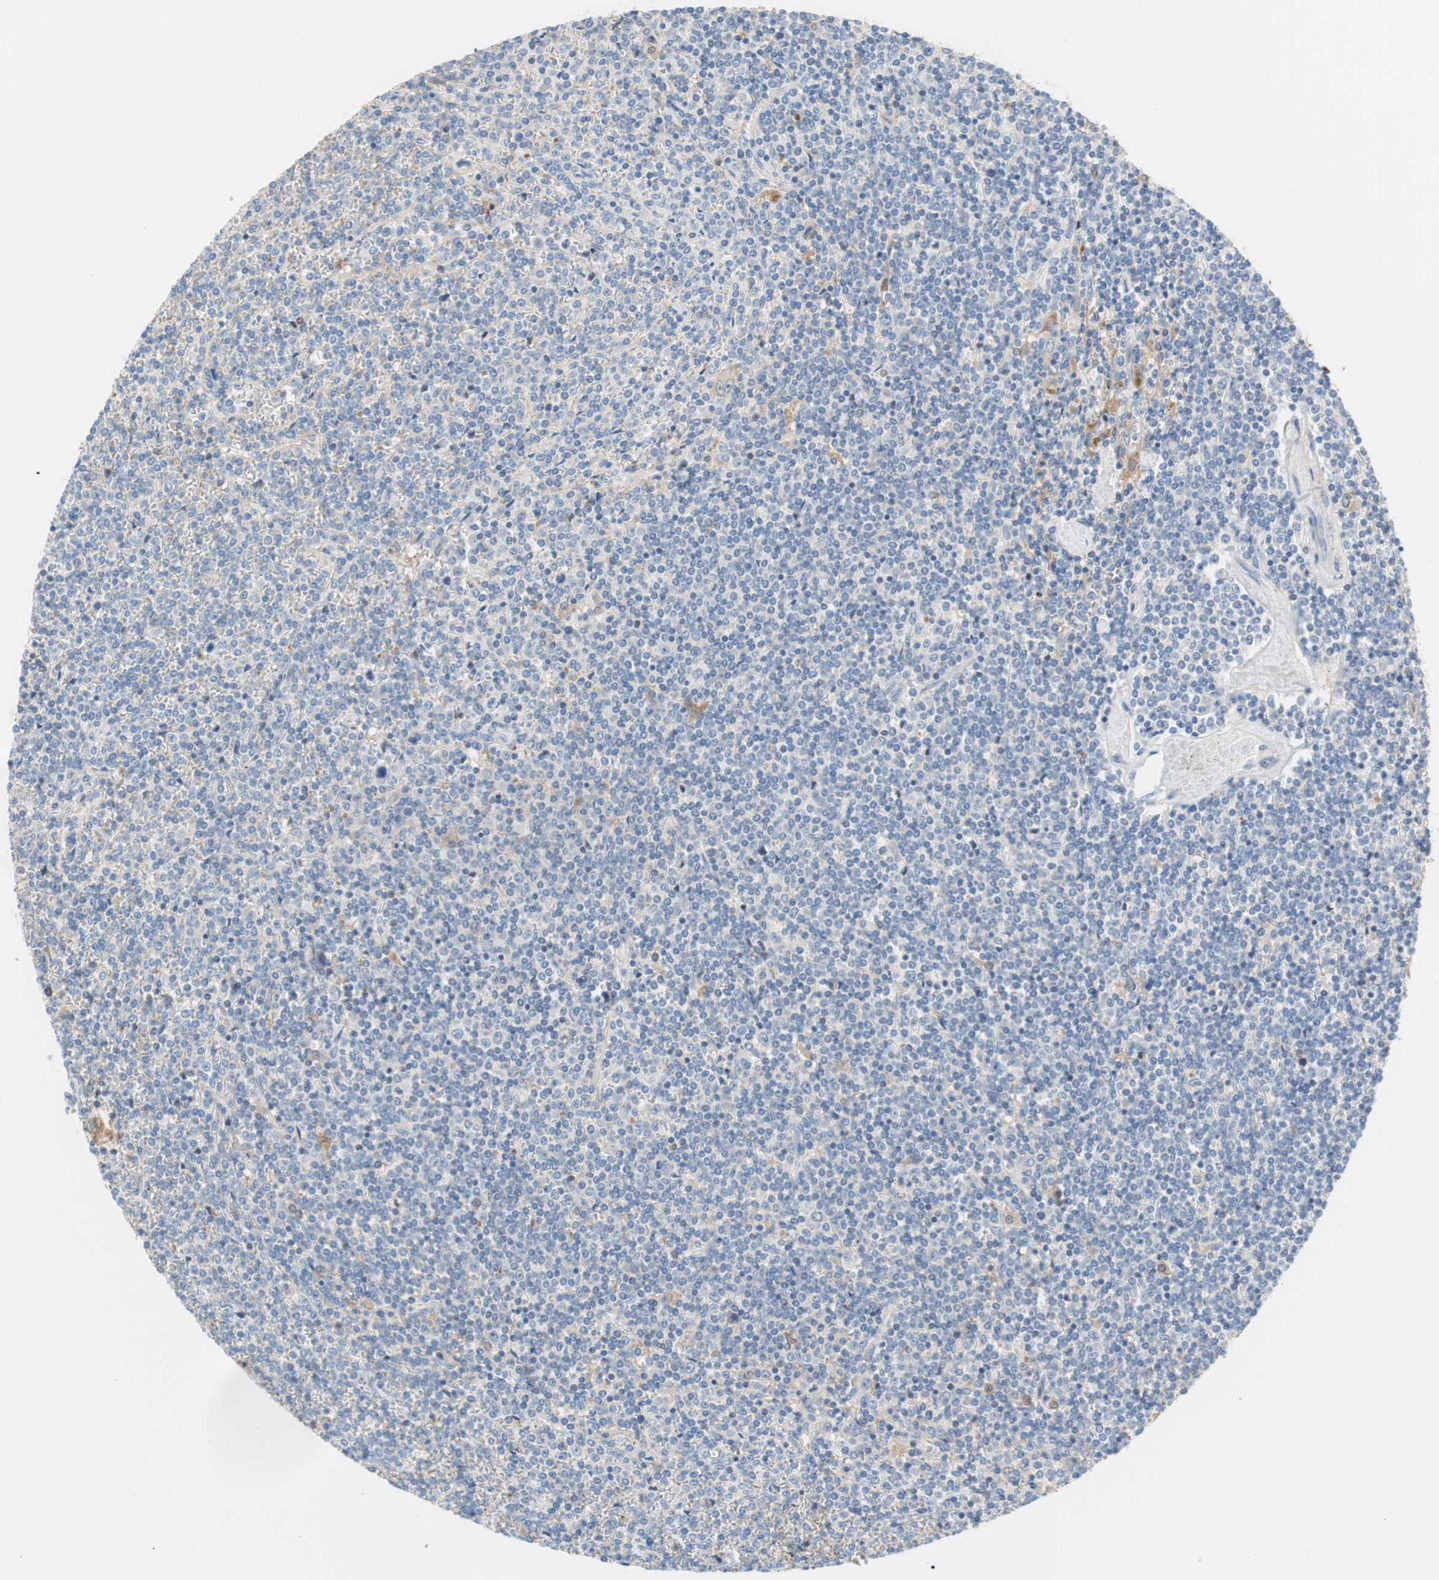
{"staining": {"intensity": "negative", "quantity": "none", "location": "none"}, "tissue": "lymphoma", "cell_type": "Tumor cells", "image_type": "cancer", "snomed": [{"axis": "morphology", "description": "Malignant lymphoma, non-Hodgkin's type, Low grade"}, {"axis": "topography", "description": "Spleen"}], "caption": "A histopathology image of human malignant lymphoma, non-Hodgkin's type (low-grade) is negative for staining in tumor cells. Brightfield microscopy of IHC stained with DAB (brown) and hematoxylin (blue), captured at high magnification.", "gene": "RBP4", "patient": {"sex": "female", "age": 19}}